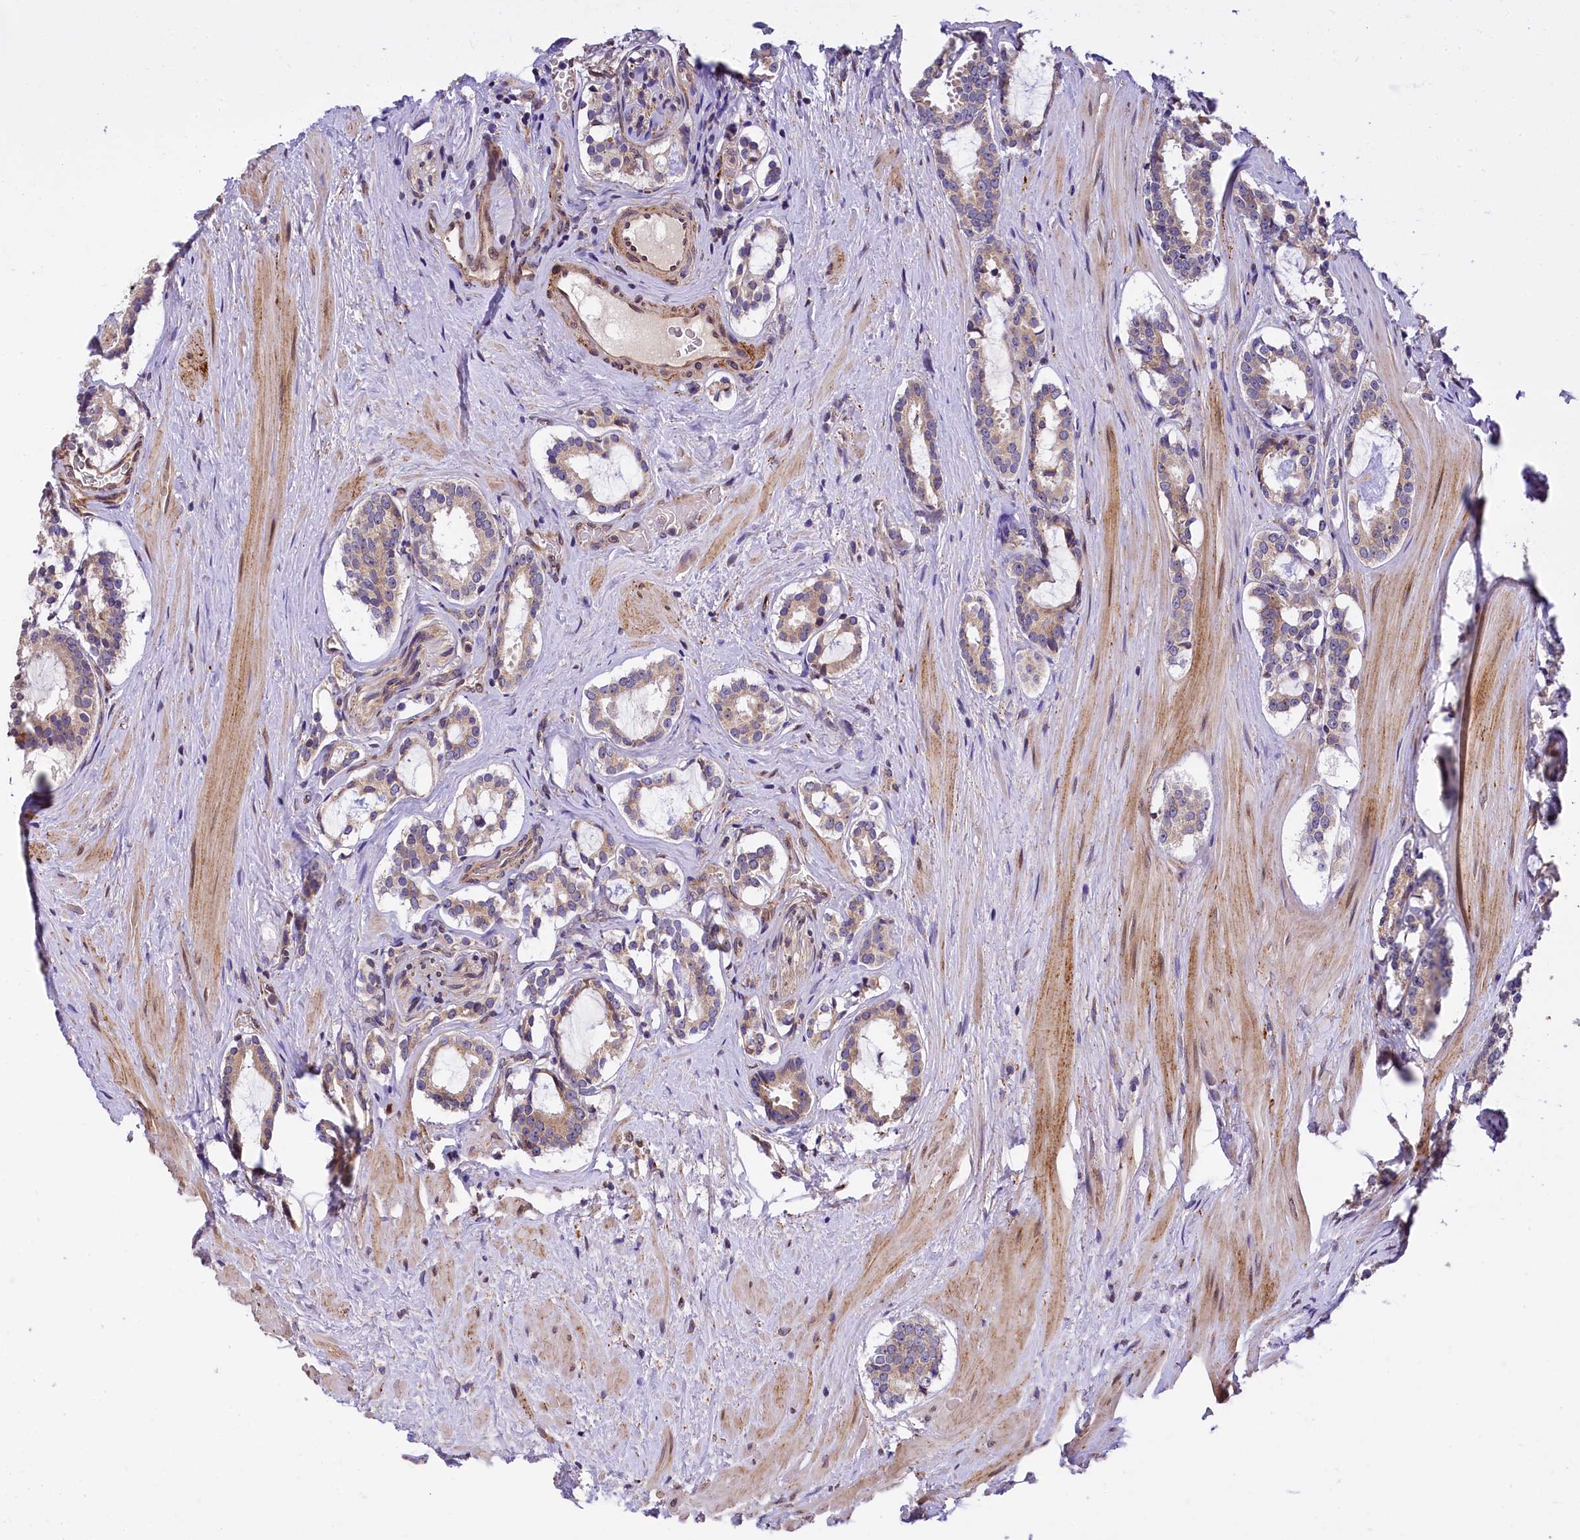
{"staining": {"intensity": "weak", "quantity": ">75%", "location": "cytoplasmic/membranous"}, "tissue": "prostate cancer", "cell_type": "Tumor cells", "image_type": "cancer", "snomed": [{"axis": "morphology", "description": "Adenocarcinoma, High grade"}, {"axis": "topography", "description": "Prostate"}], "caption": "This is an image of immunohistochemistry (IHC) staining of prostate cancer, which shows weak positivity in the cytoplasmic/membranous of tumor cells.", "gene": "SUPV3L1", "patient": {"sex": "male", "age": 58}}